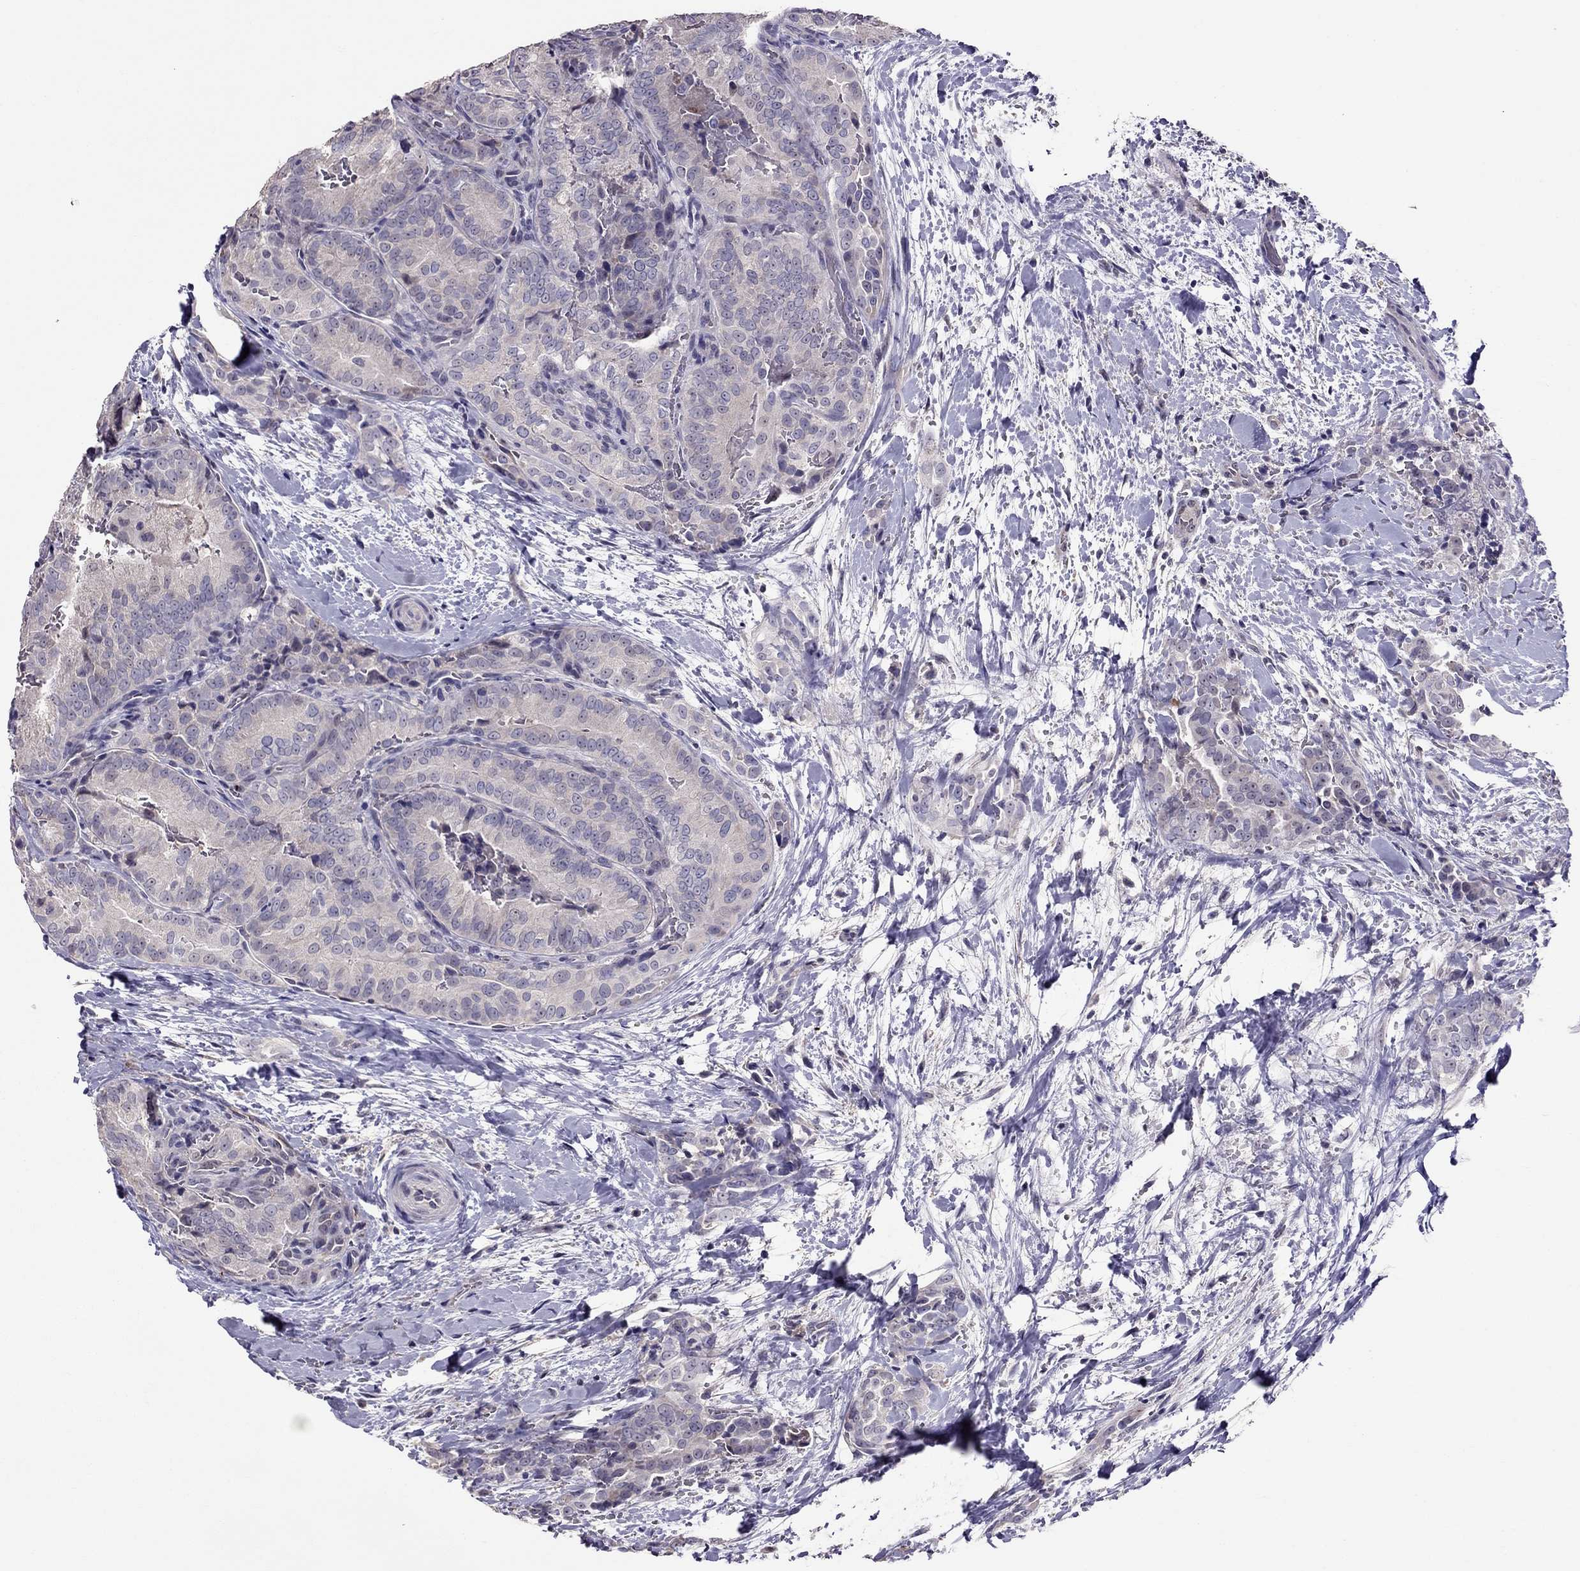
{"staining": {"intensity": "negative", "quantity": "none", "location": "none"}, "tissue": "thyroid cancer", "cell_type": "Tumor cells", "image_type": "cancer", "snomed": [{"axis": "morphology", "description": "Papillary adenocarcinoma, NOS"}, {"axis": "topography", "description": "Thyroid gland"}], "caption": "IHC photomicrograph of human thyroid papillary adenocarcinoma stained for a protein (brown), which shows no expression in tumor cells.", "gene": "LRRC46", "patient": {"sex": "male", "age": 61}}